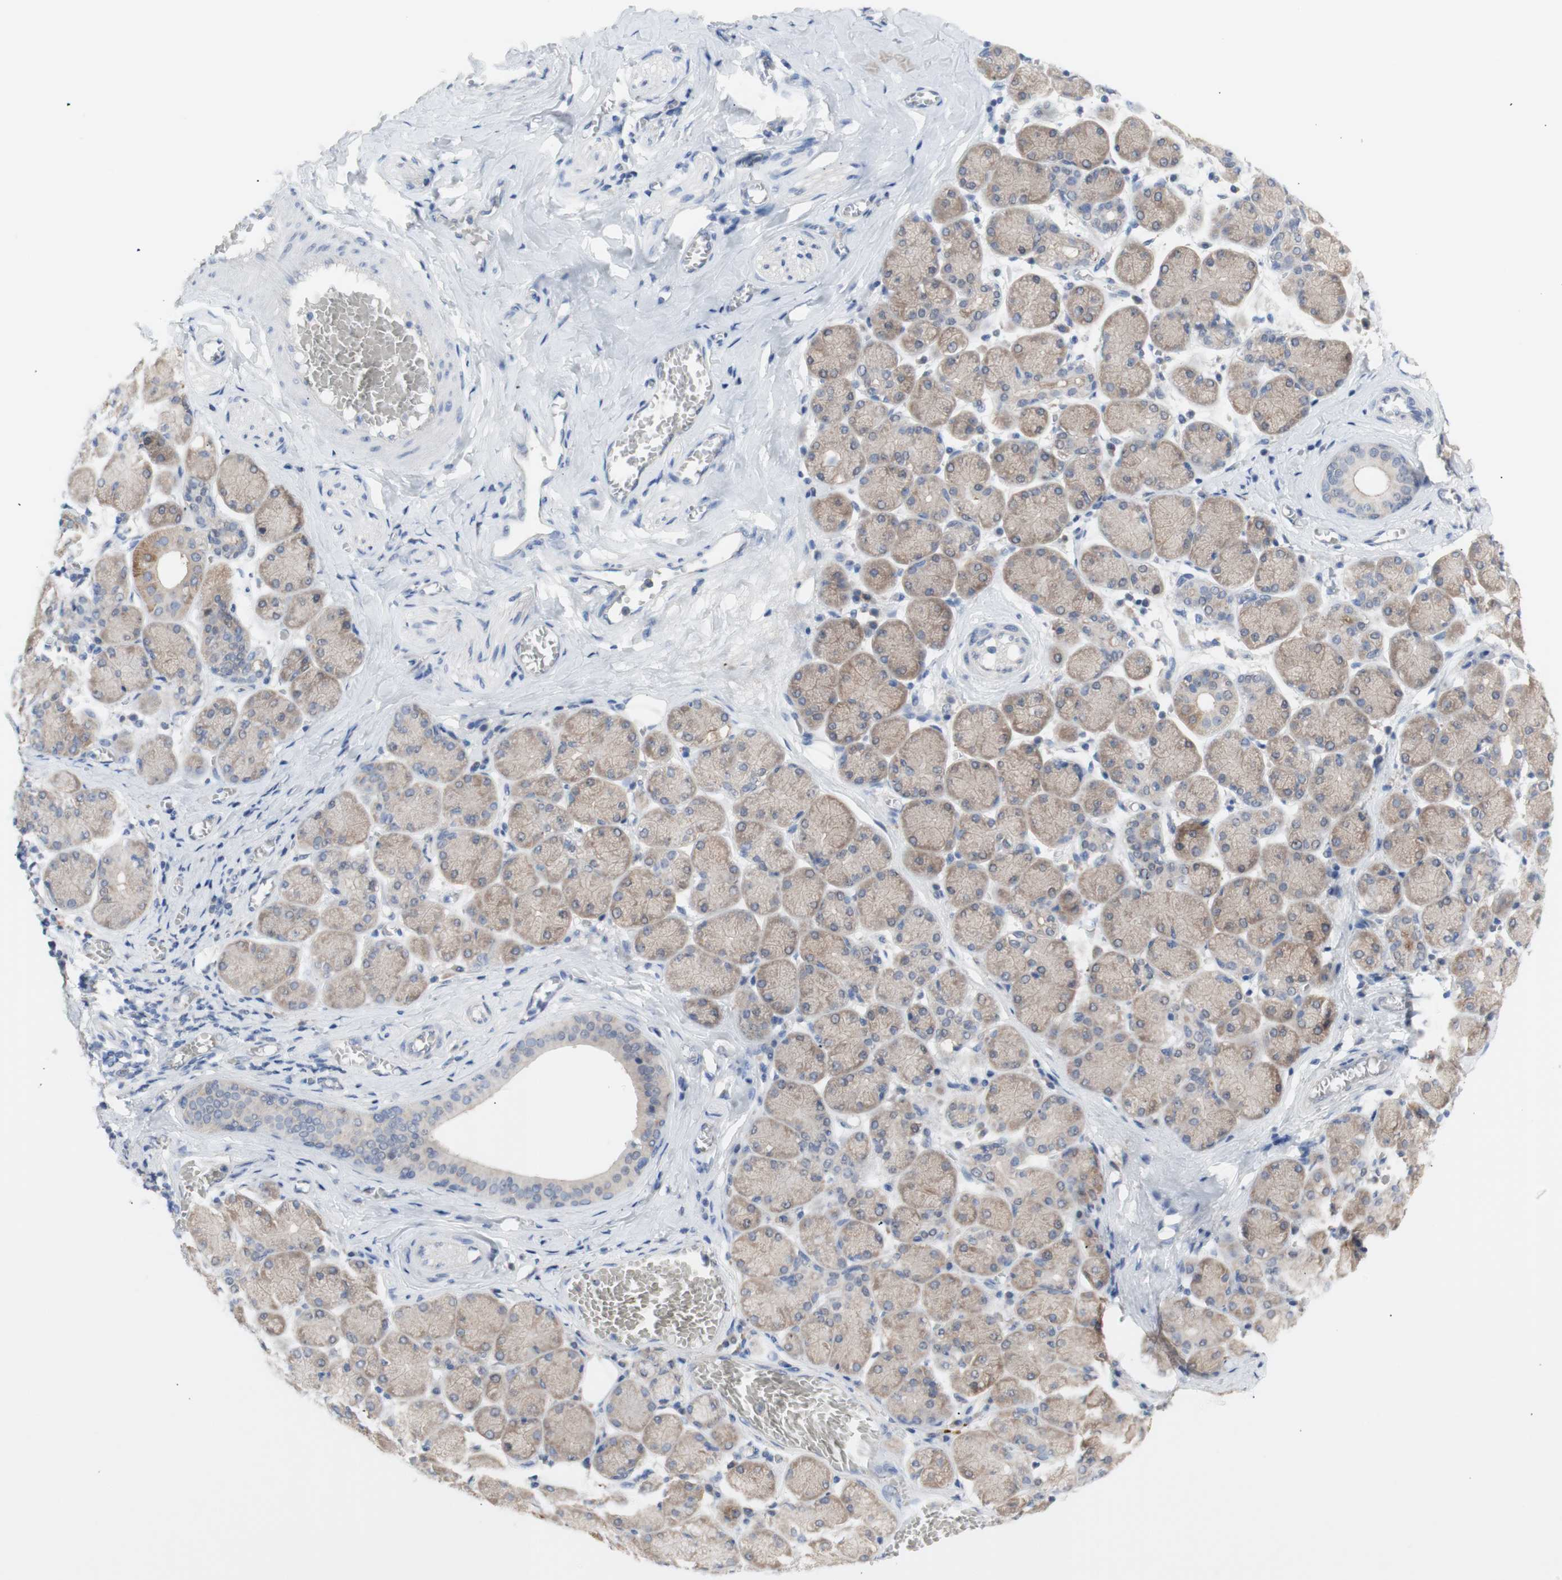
{"staining": {"intensity": "strong", "quantity": "<25%", "location": "cytoplasmic/membranous"}, "tissue": "salivary gland", "cell_type": "Glandular cells", "image_type": "normal", "snomed": [{"axis": "morphology", "description": "Normal tissue, NOS"}, {"axis": "topography", "description": "Salivary gland"}], "caption": "Immunohistochemical staining of benign human salivary gland displays medium levels of strong cytoplasmic/membranous staining in about <25% of glandular cells.", "gene": "PRMT5", "patient": {"sex": "female", "age": 24}}